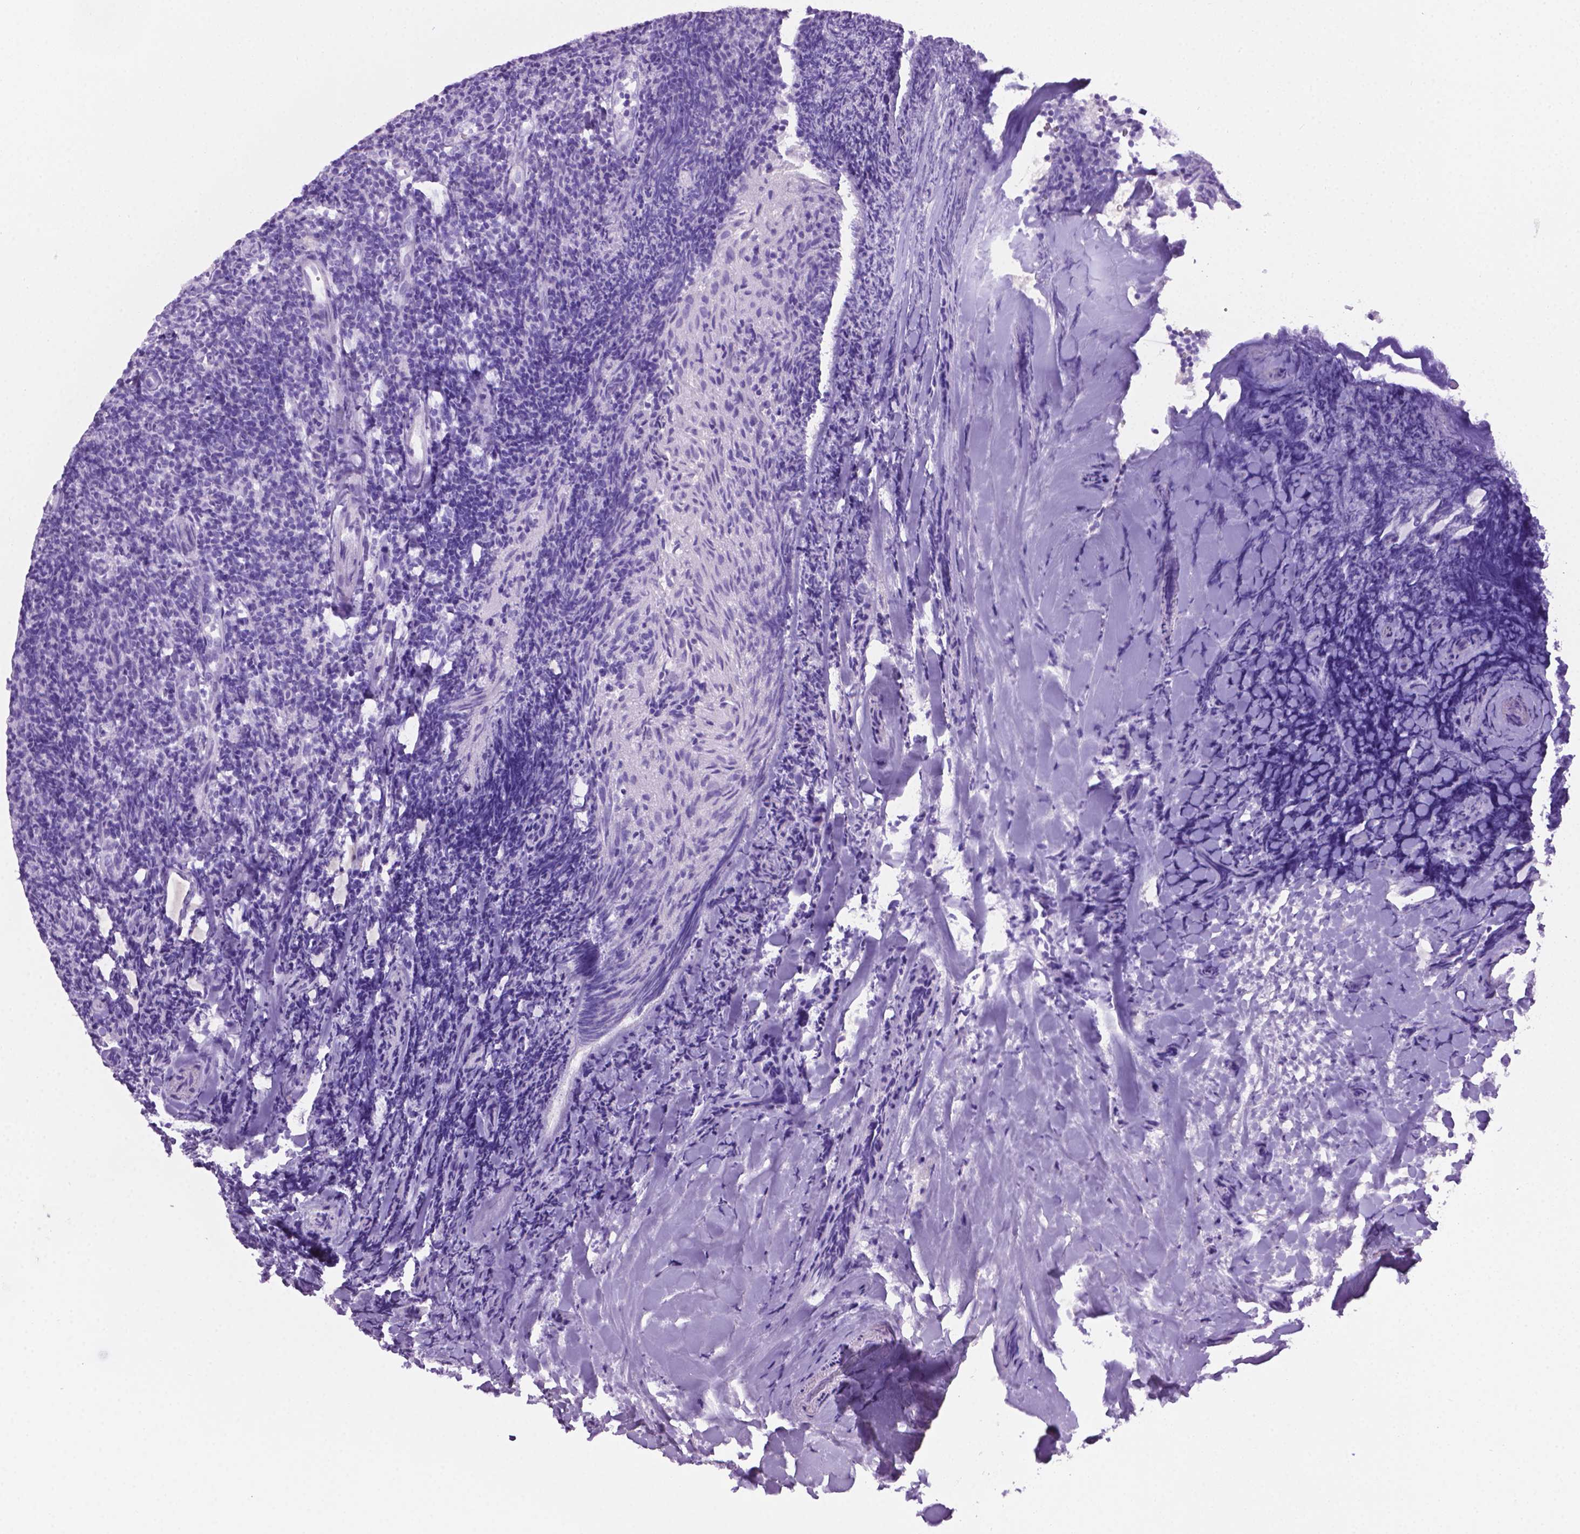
{"staining": {"intensity": "negative", "quantity": "none", "location": "none"}, "tissue": "tonsil", "cell_type": "Germinal center cells", "image_type": "normal", "snomed": [{"axis": "morphology", "description": "Normal tissue, NOS"}, {"axis": "topography", "description": "Tonsil"}], "caption": "Histopathology image shows no protein expression in germinal center cells of benign tonsil.", "gene": "LELP1", "patient": {"sex": "female", "age": 10}}